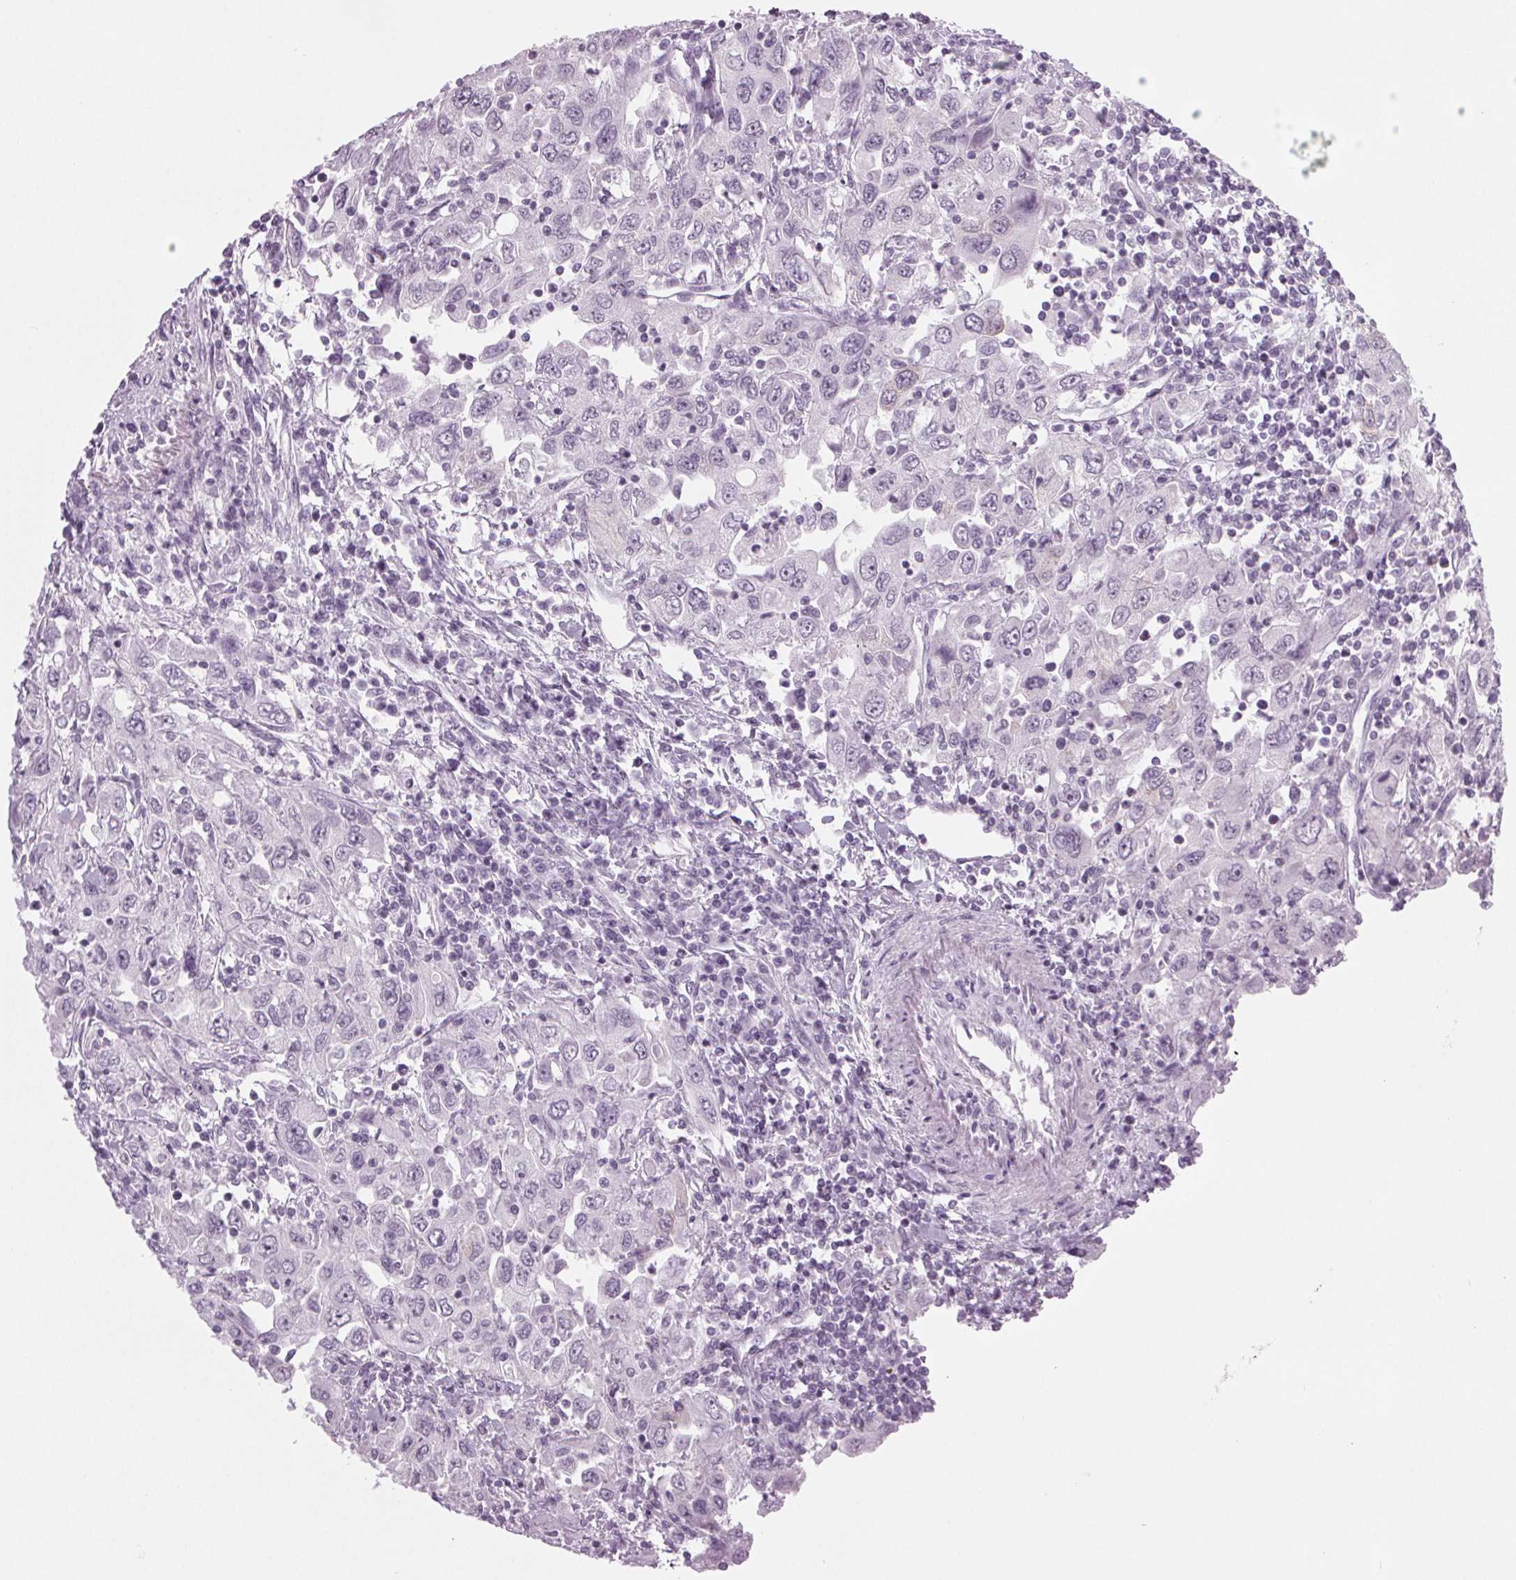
{"staining": {"intensity": "negative", "quantity": "none", "location": "none"}, "tissue": "urothelial cancer", "cell_type": "Tumor cells", "image_type": "cancer", "snomed": [{"axis": "morphology", "description": "Urothelial carcinoma, High grade"}, {"axis": "topography", "description": "Urinary bladder"}], "caption": "This is a image of immunohistochemistry (IHC) staining of urothelial cancer, which shows no staining in tumor cells.", "gene": "IGF2BP1", "patient": {"sex": "male", "age": 76}}